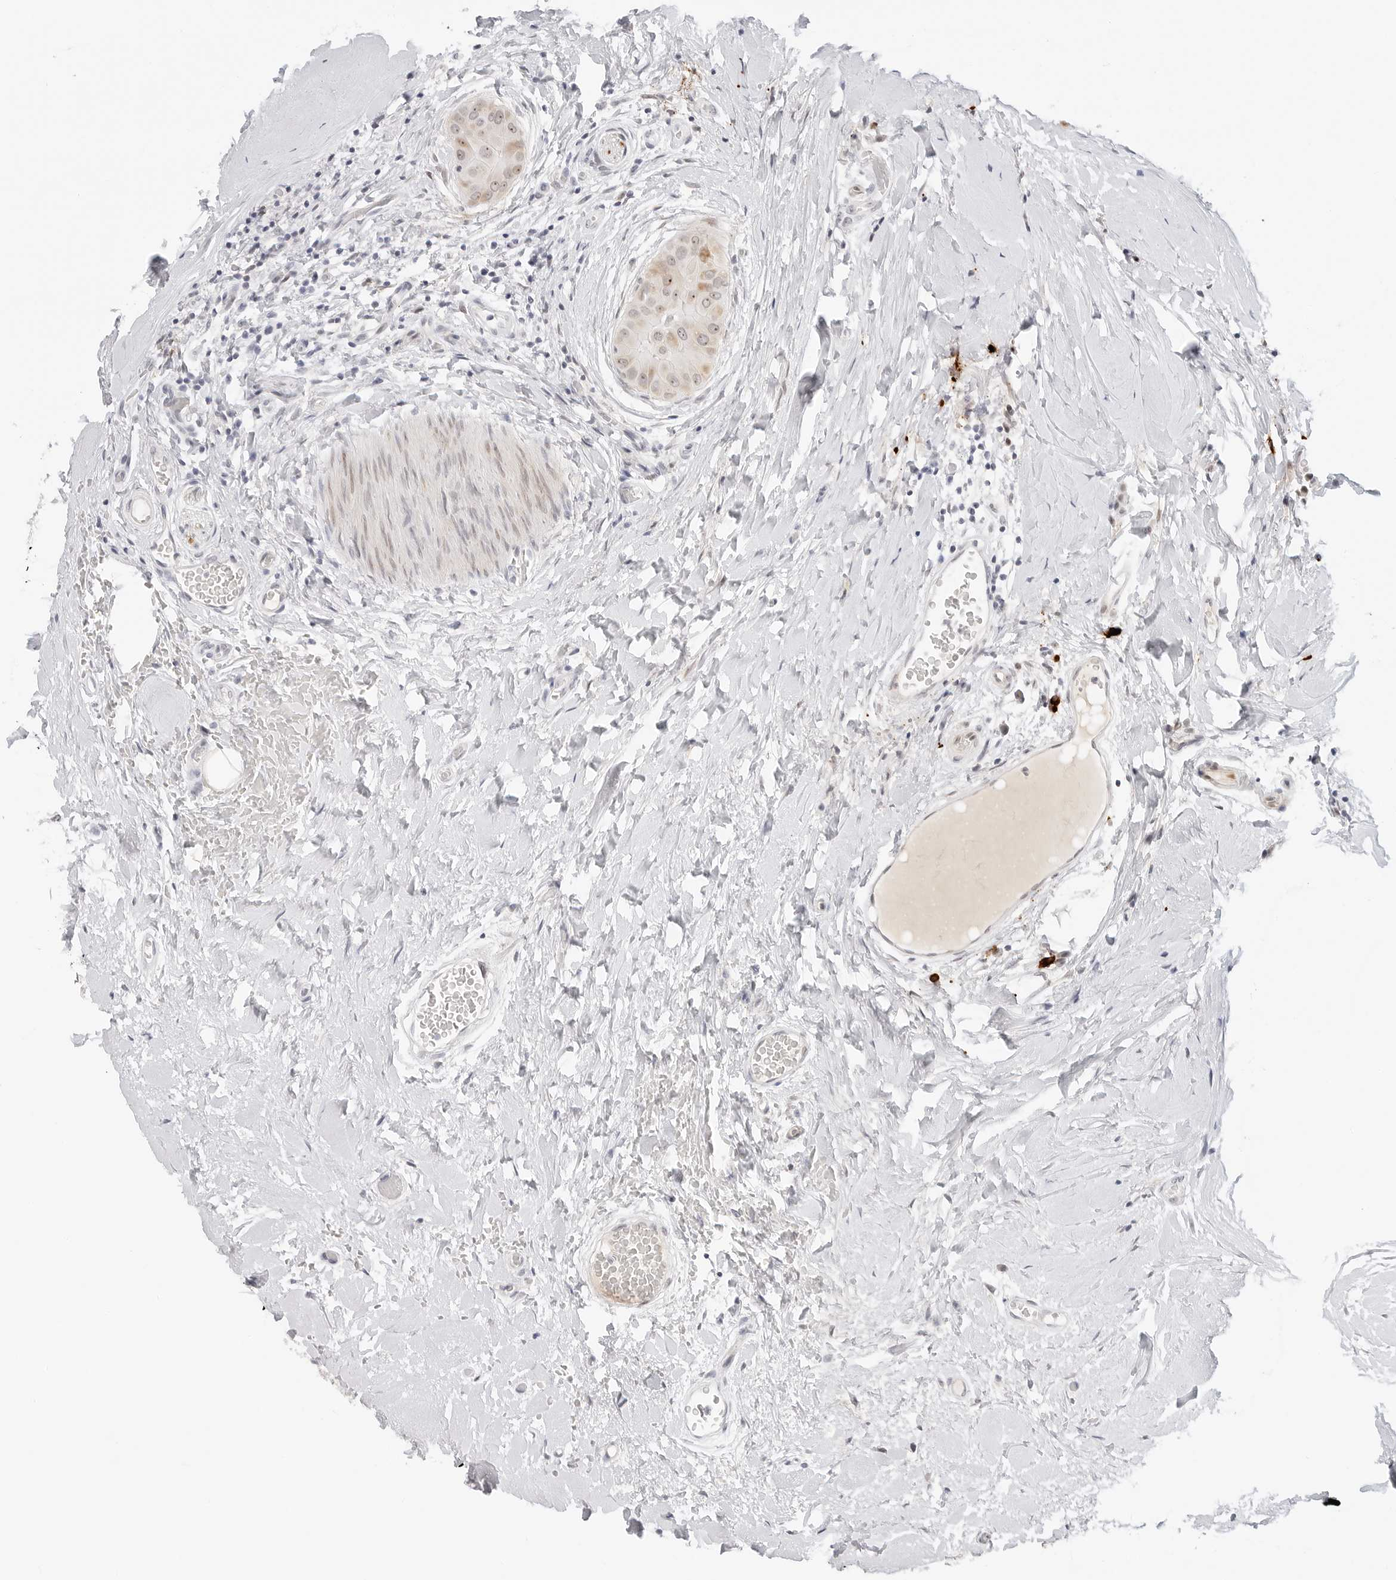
{"staining": {"intensity": "moderate", "quantity": ">75%", "location": "cytoplasmic/membranous,nuclear"}, "tissue": "thyroid cancer", "cell_type": "Tumor cells", "image_type": "cancer", "snomed": [{"axis": "morphology", "description": "Papillary adenocarcinoma, NOS"}, {"axis": "topography", "description": "Thyroid gland"}], "caption": "Brown immunohistochemical staining in thyroid cancer (papillary adenocarcinoma) shows moderate cytoplasmic/membranous and nuclear staining in approximately >75% of tumor cells.", "gene": "HIPK3", "patient": {"sex": "male", "age": 33}}